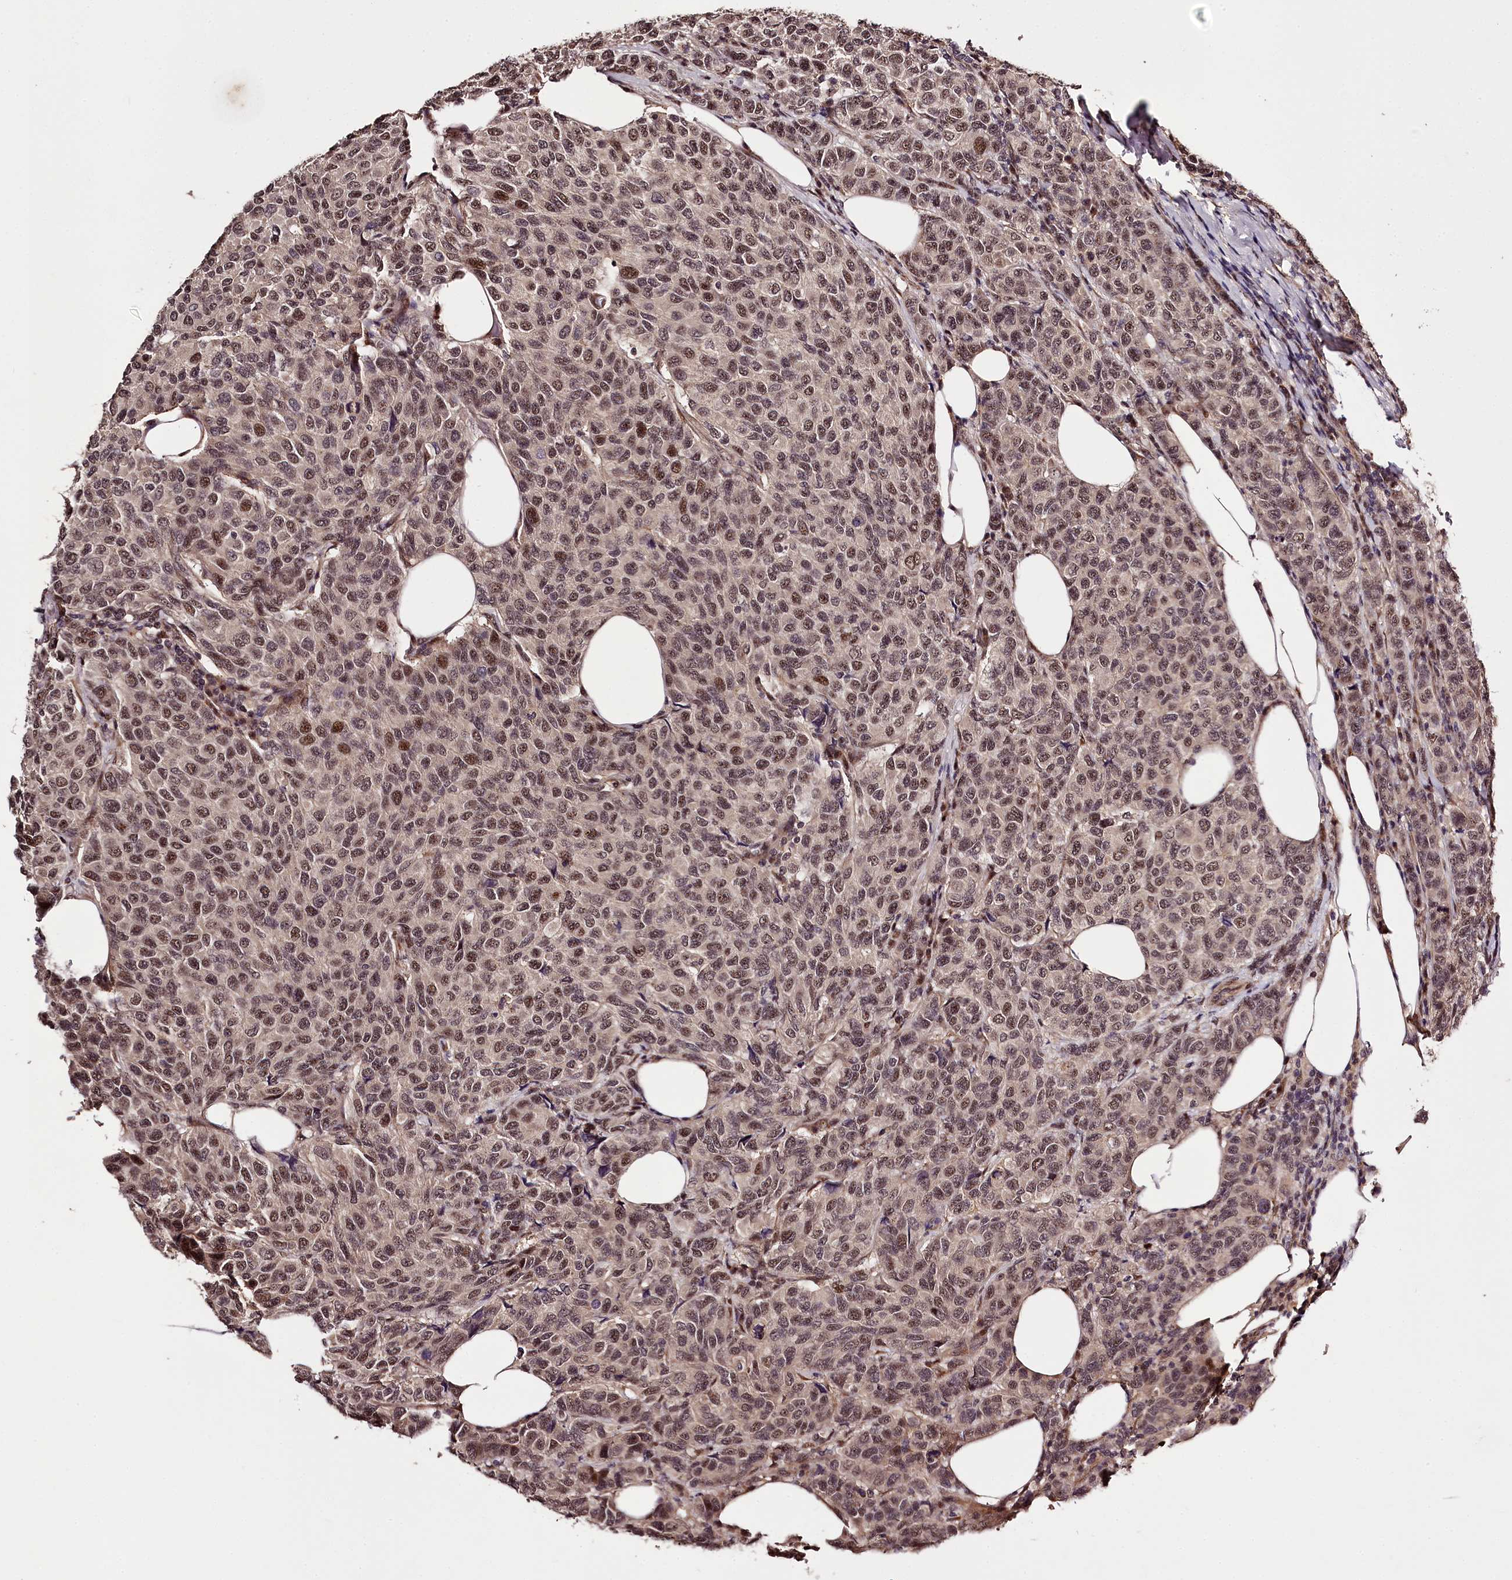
{"staining": {"intensity": "moderate", "quantity": ">75%", "location": "nuclear"}, "tissue": "breast cancer", "cell_type": "Tumor cells", "image_type": "cancer", "snomed": [{"axis": "morphology", "description": "Duct carcinoma"}, {"axis": "topography", "description": "Breast"}], "caption": "Protein expression analysis of human breast cancer reveals moderate nuclear expression in about >75% of tumor cells.", "gene": "MAML3", "patient": {"sex": "female", "age": 55}}